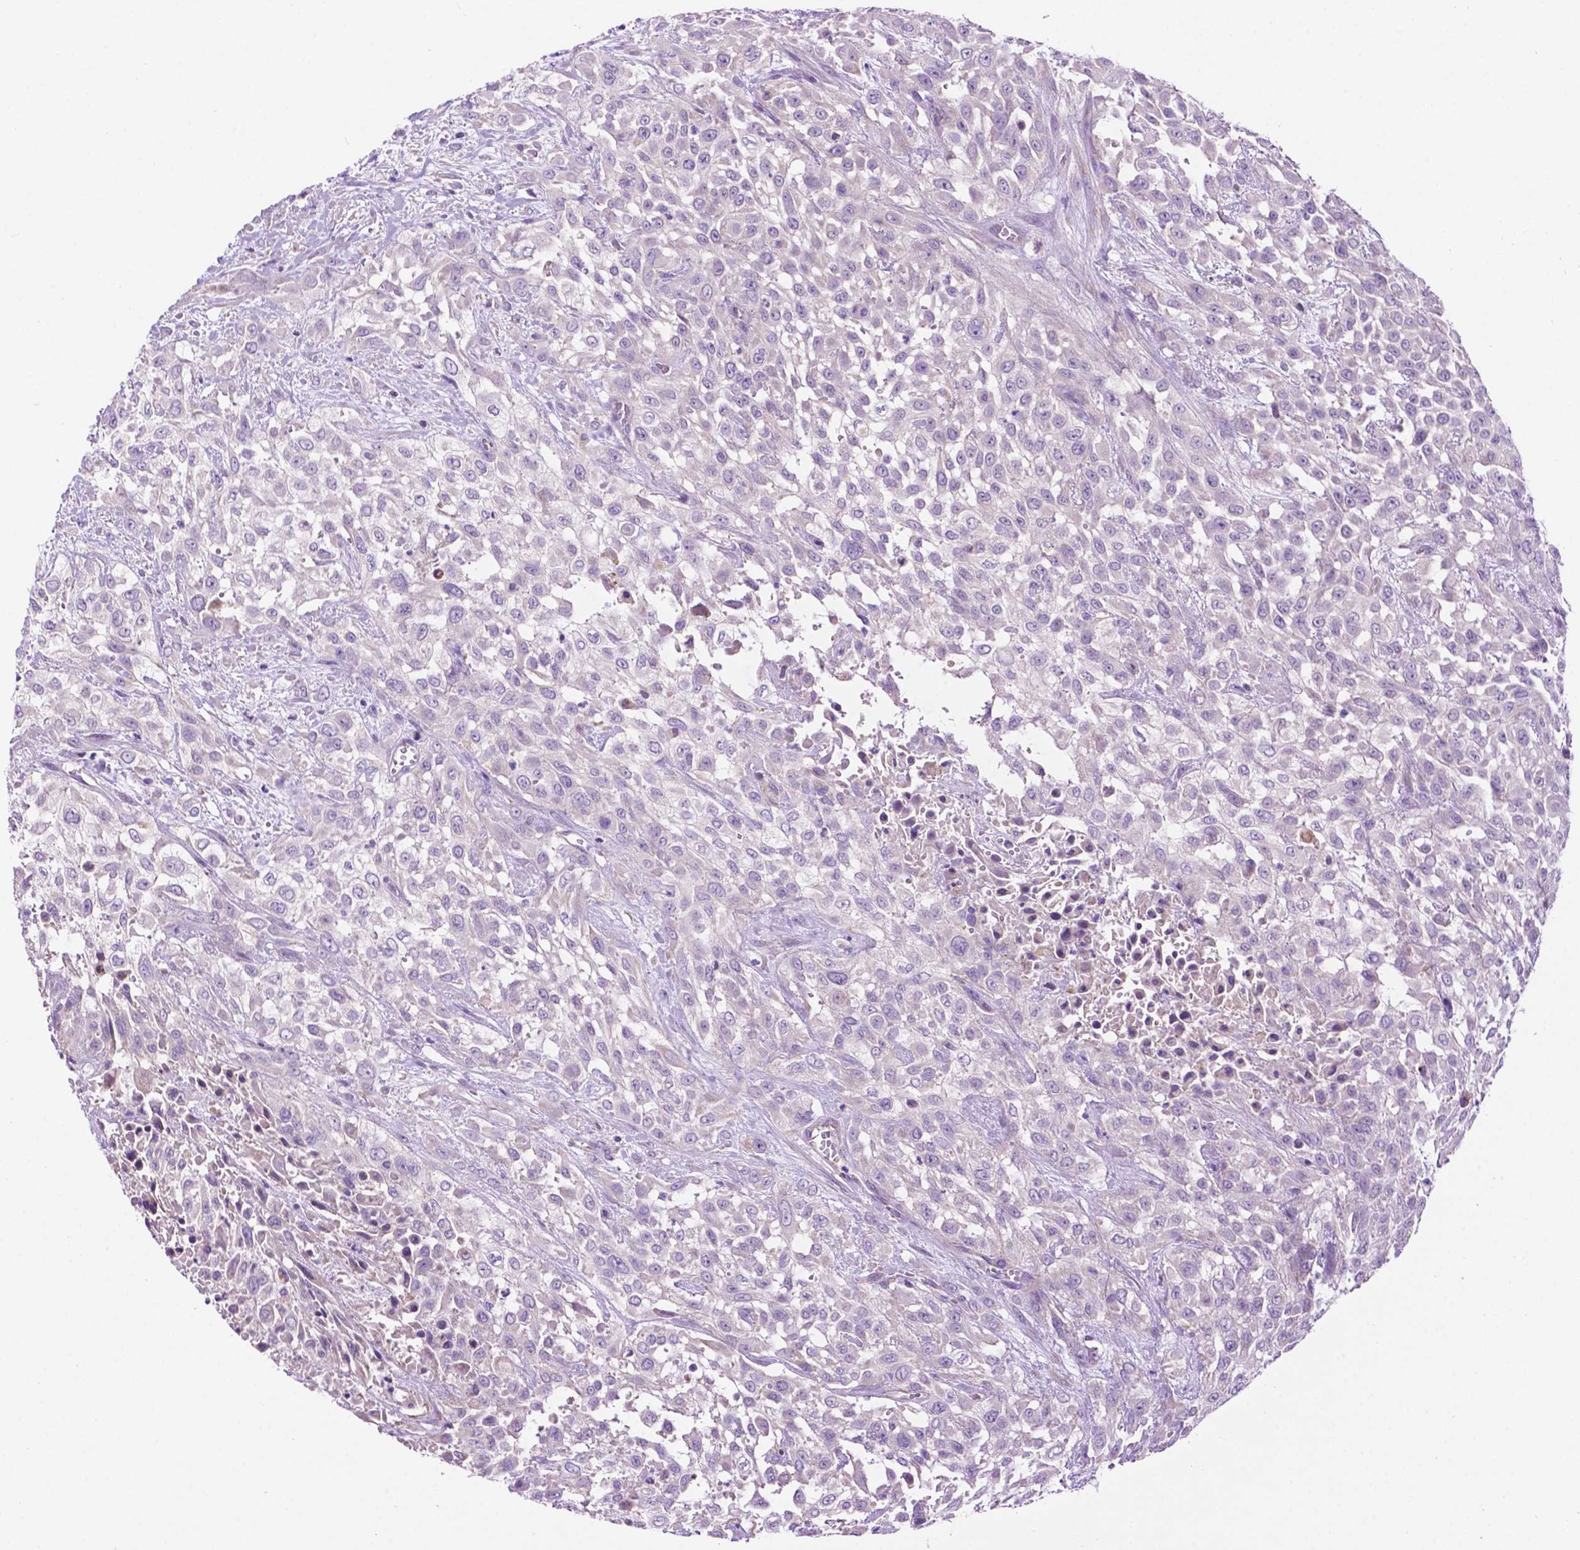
{"staining": {"intensity": "negative", "quantity": "none", "location": "none"}, "tissue": "urothelial cancer", "cell_type": "Tumor cells", "image_type": "cancer", "snomed": [{"axis": "morphology", "description": "Urothelial carcinoma, High grade"}, {"axis": "topography", "description": "Urinary bladder"}], "caption": "Urothelial carcinoma (high-grade) was stained to show a protein in brown. There is no significant expression in tumor cells.", "gene": "PHYHIP", "patient": {"sex": "male", "age": 57}}